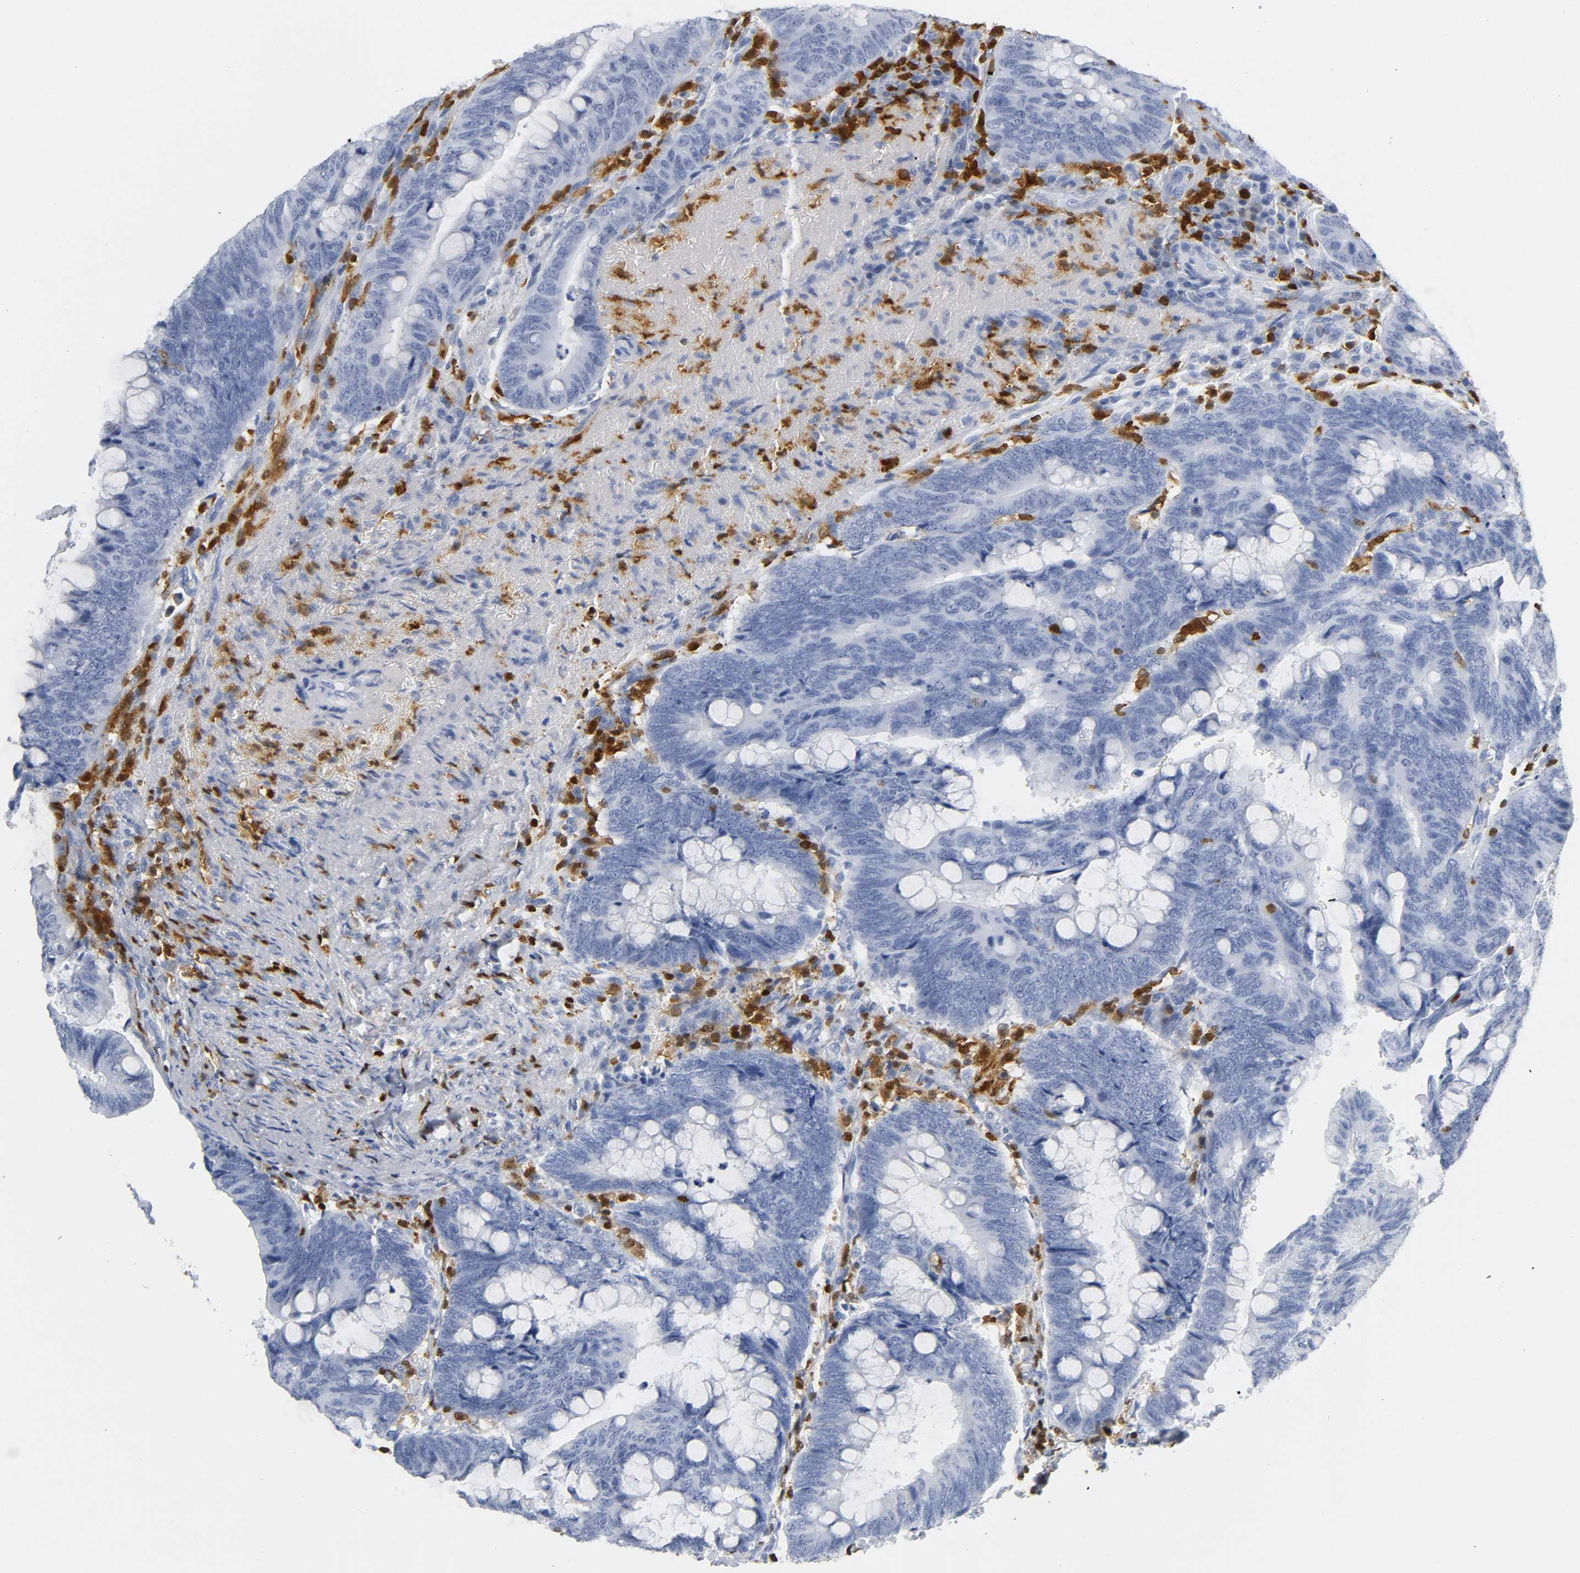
{"staining": {"intensity": "negative", "quantity": "none", "location": "none"}, "tissue": "colorectal cancer", "cell_type": "Tumor cells", "image_type": "cancer", "snomed": [{"axis": "morphology", "description": "Normal tissue, NOS"}, {"axis": "morphology", "description": "Adenocarcinoma, NOS"}, {"axis": "topography", "description": "Rectum"}, {"axis": "topography", "description": "Peripheral nerve tissue"}], "caption": "DAB (3,3'-diaminobenzidine) immunohistochemical staining of human colorectal cancer (adenocarcinoma) exhibits no significant expression in tumor cells.", "gene": "DOK2", "patient": {"sex": "male", "age": 92}}